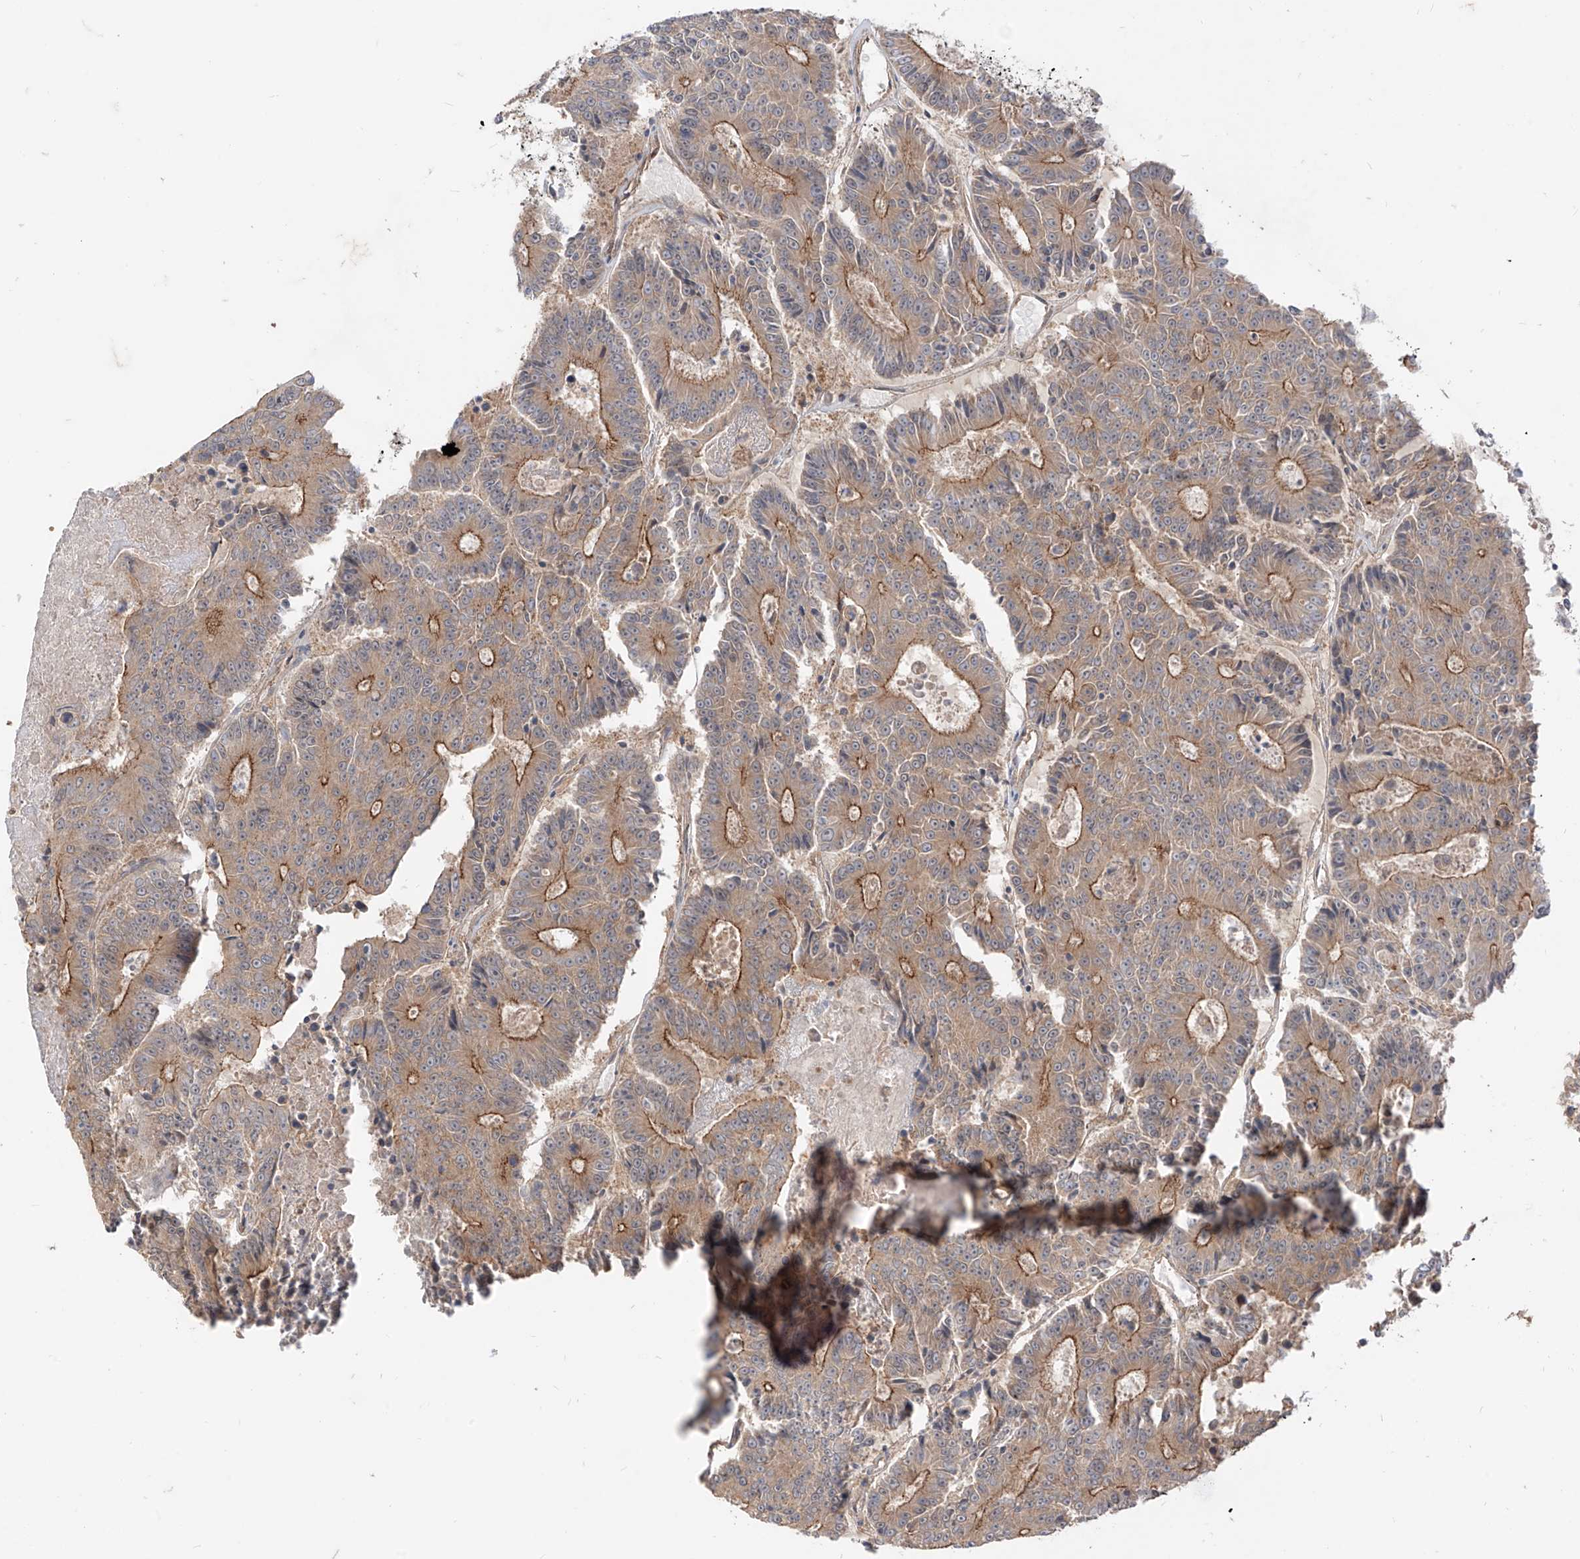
{"staining": {"intensity": "moderate", "quantity": ">75%", "location": "cytoplasmic/membranous"}, "tissue": "colorectal cancer", "cell_type": "Tumor cells", "image_type": "cancer", "snomed": [{"axis": "morphology", "description": "Adenocarcinoma, NOS"}, {"axis": "topography", "description": "Colon"}], "caption": "Protein staining displays moderate cytoplasmic/membranous staining in about >75% of tumor cells in adenocarcinoma (colorectal).", "gene": "MTUS2", "patient": {"sex": "male", "age": 83}}